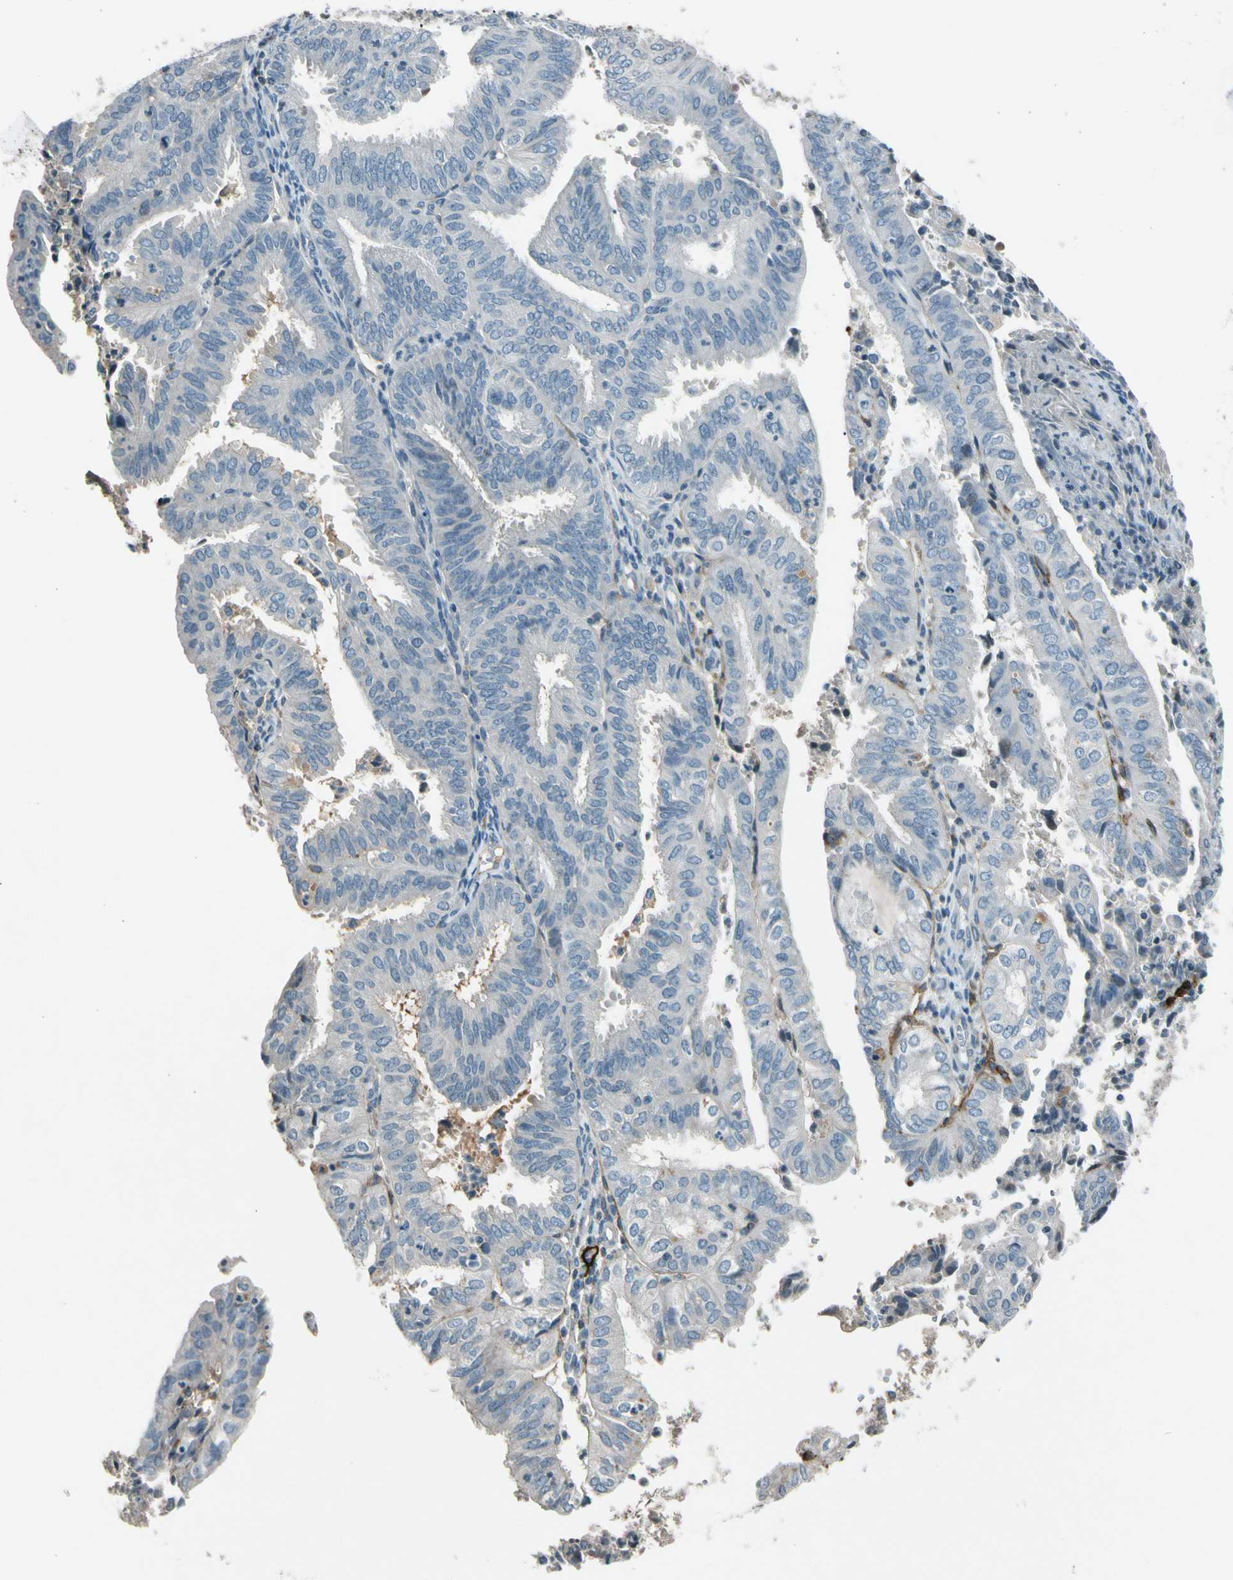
{"staining": {"intensity": "negative", "quantity": "none", "location": "none"}, "tissue": "endometrial cancer", "cell_type": "Tumor cells", "image_type": "cancer", "snomed": [{"axis": "morphology", "description": "Adenocarcinoma, NOS"}, {"axis": "topography", "description": "Uterus"}], "caption": "An immunohistochemistry (IHC) micrograph of adenocarcinoma (endometrial) is shown. There is no staining in tumor cells of adenocarcinoma (endometrial).", "gene": "PDPN", "patient": {"sex": "female", "age": 60}}